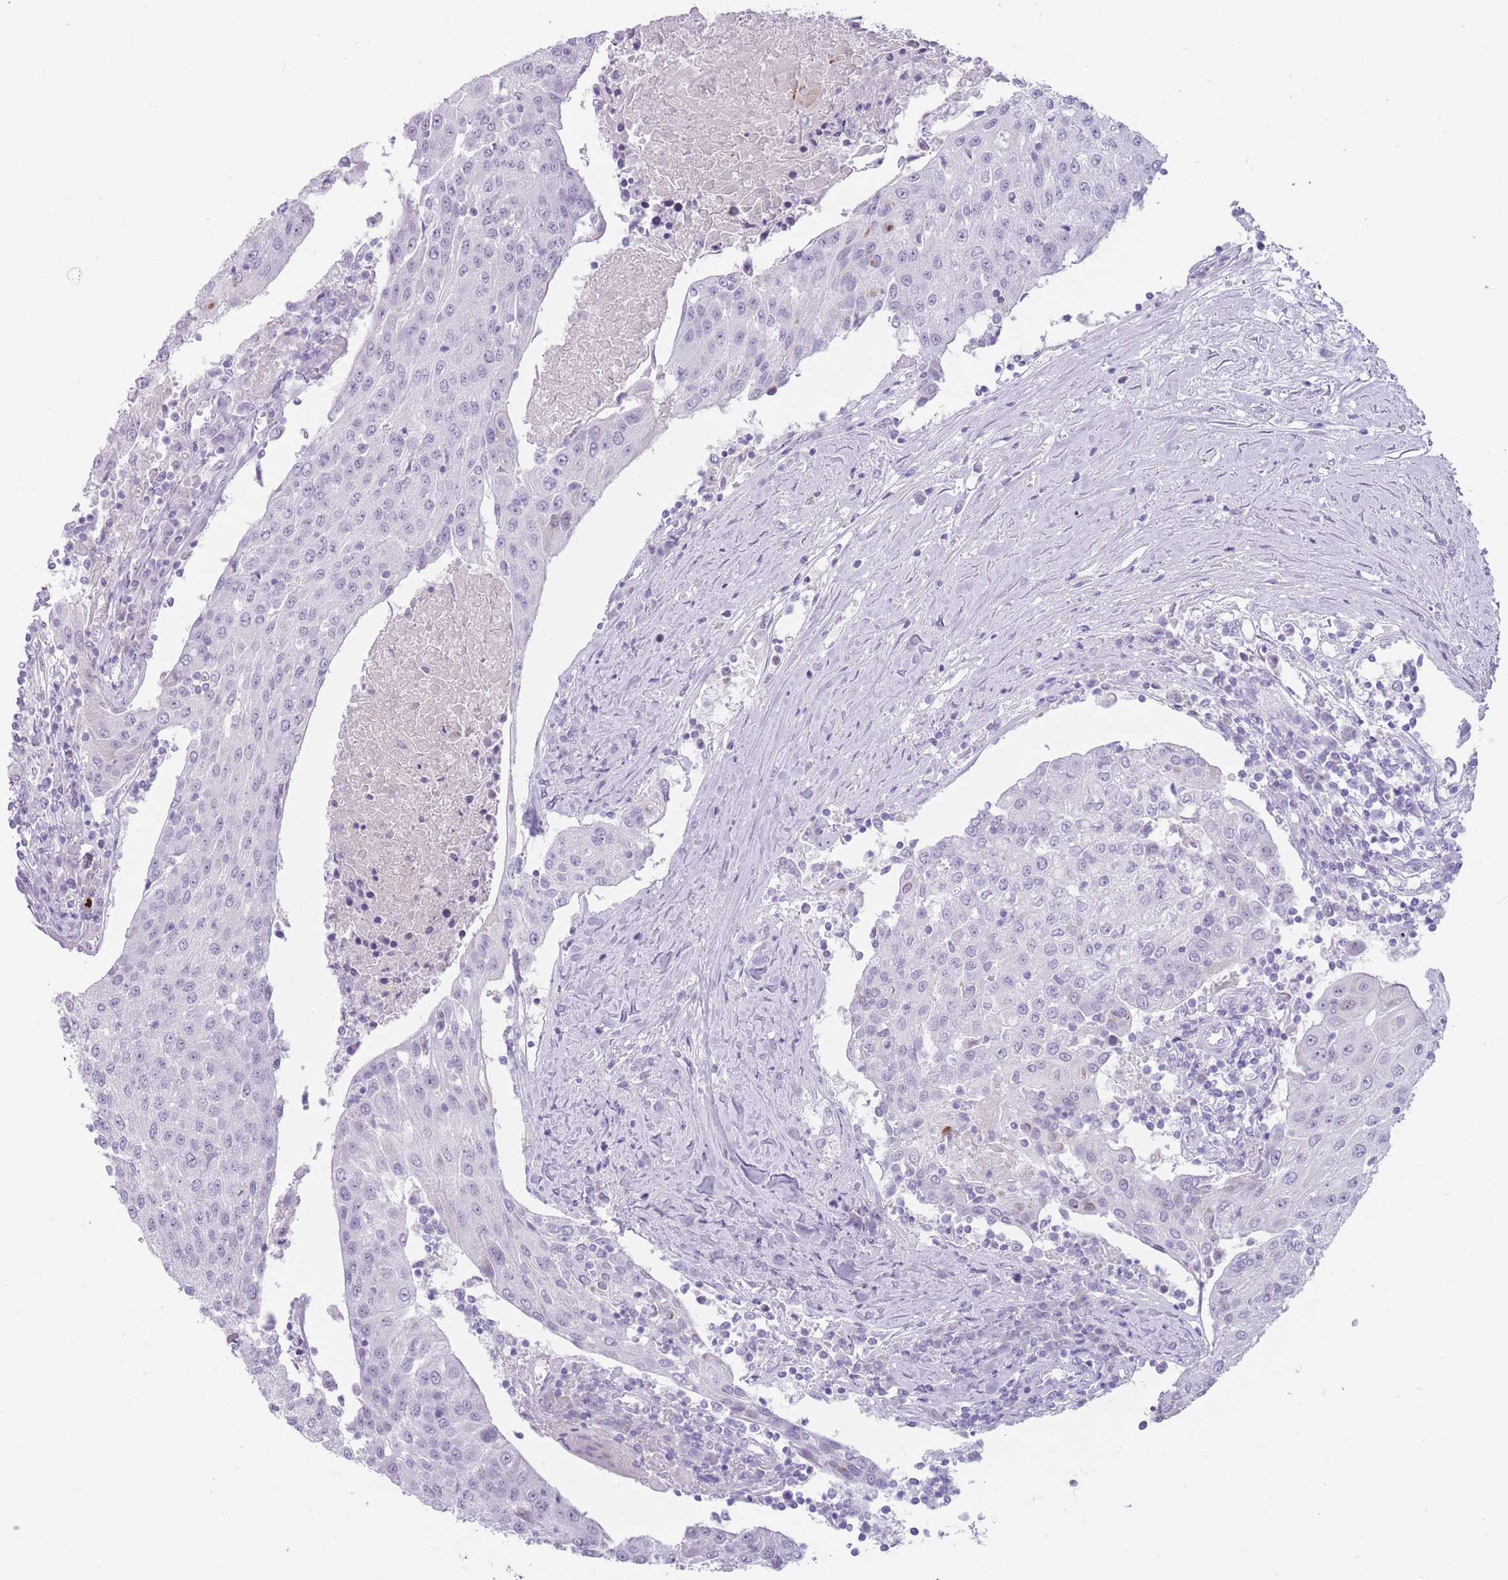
{"staining": {"intensity": "negative", "quantity": "none", "location": "none"}, "tissue": "urothelial cancer", "cell_type": "Tumor cells", "image_type": "cancer", "snomed": [{"axis": "morphology", "description": "Urothelial carcinoma, High grade"}, {"axis": "topography", "description": "Urinary bladder"}], "caption": "Histopathology image shows no protein positivity in tumor cells of urothelial cancer tissue.", "gene": "PNMA3", "patient": {"sex": "female", "age": 85}}